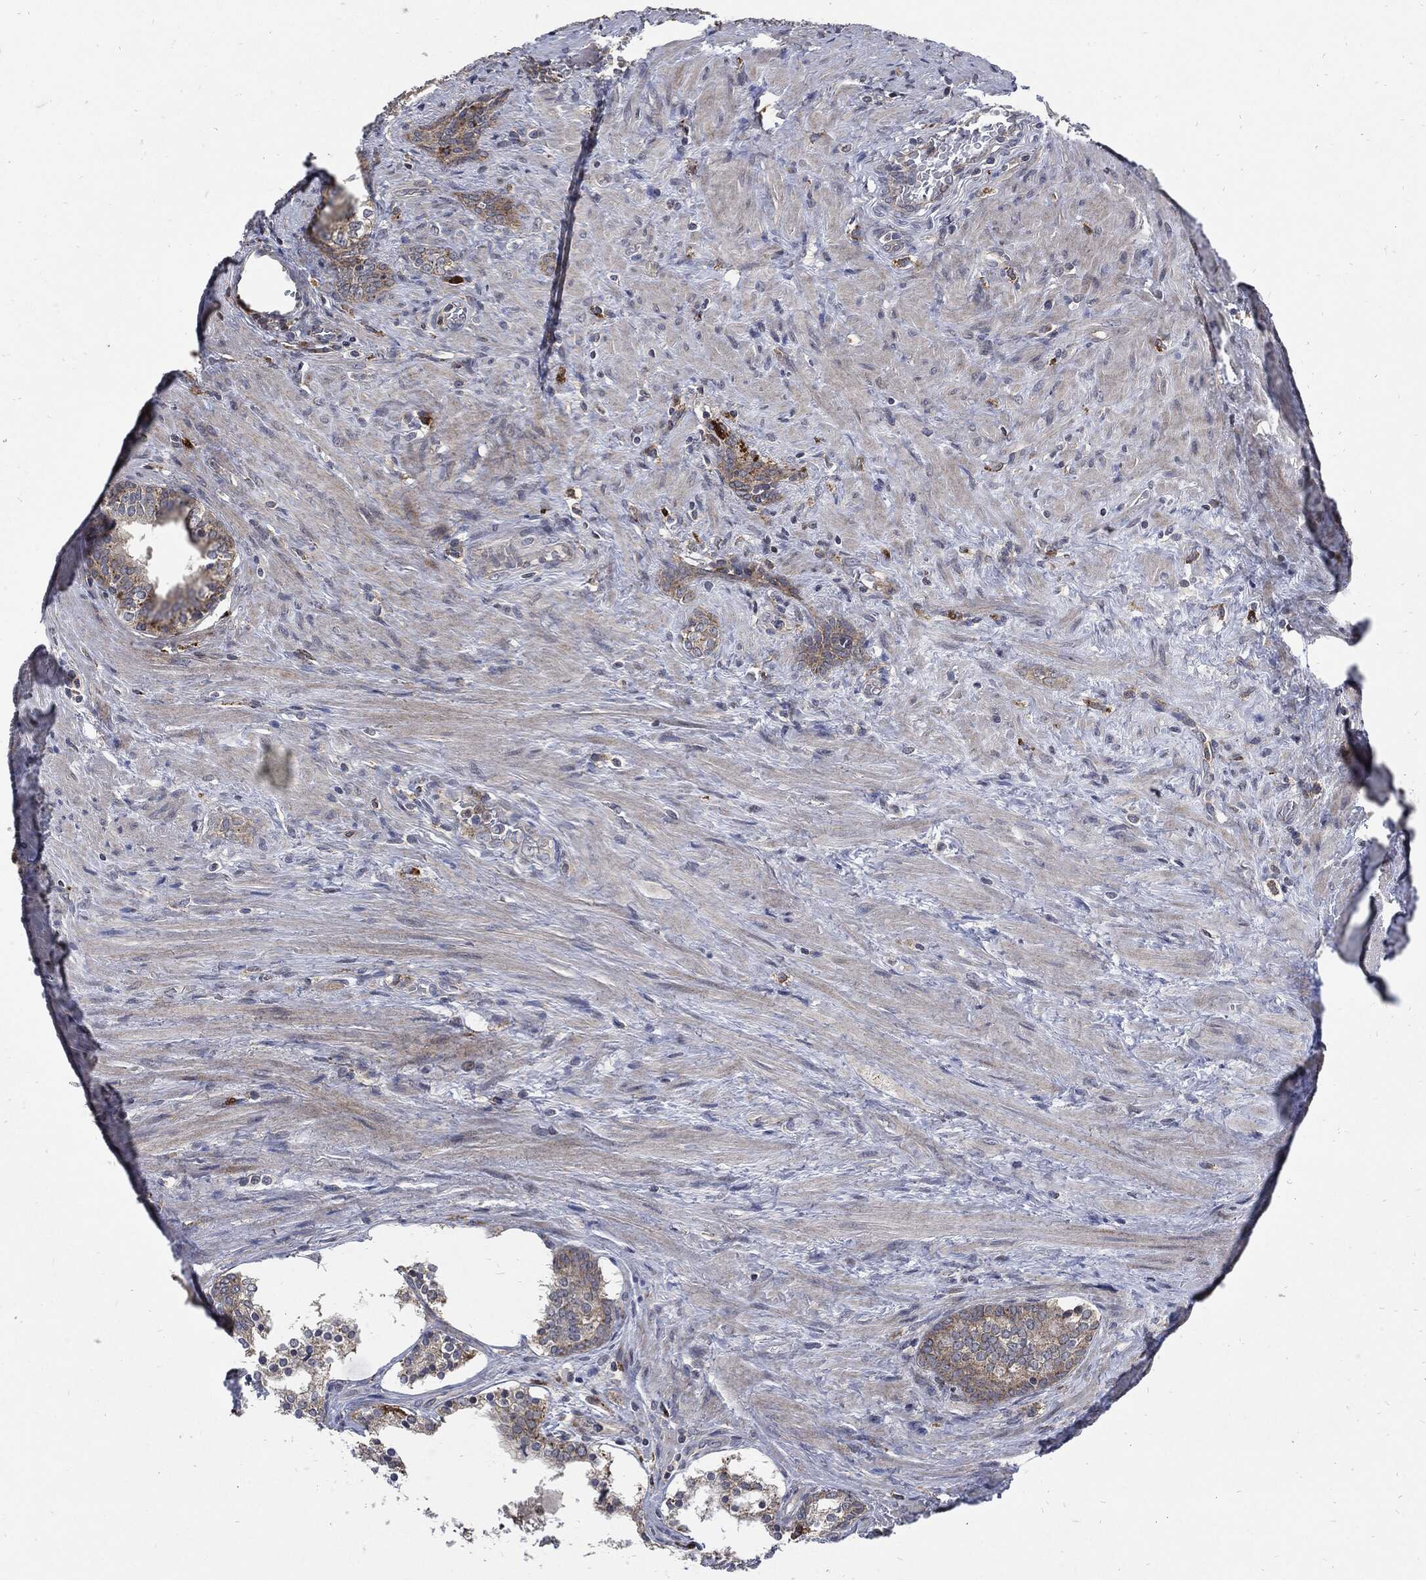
{"staining": {"intensity": "weak", "quantity": "<25%", "location": "cytoplasmic/membranous"}, "tissue": "prostate cancer", "cell_type": "Tumor cells", "image_type": "cancer", "snomed": [{"axis": "morphology", "description": "Adenocarcinoma, NOS"}, {"axis": "morphology", "description": "Adenocarcinoma, High grade"}, {"axis": "topography", "description": "Prostate"}], "caption": "An IHC photomicrograph of adenocarcinoma (high-grade) (prostate) is shown. There is no staining in tumor cells of adenocarcinoma (high-grade) (prostate).", "gene": "SLC31A2", "patient": {"sex": "male", "age": 61}}